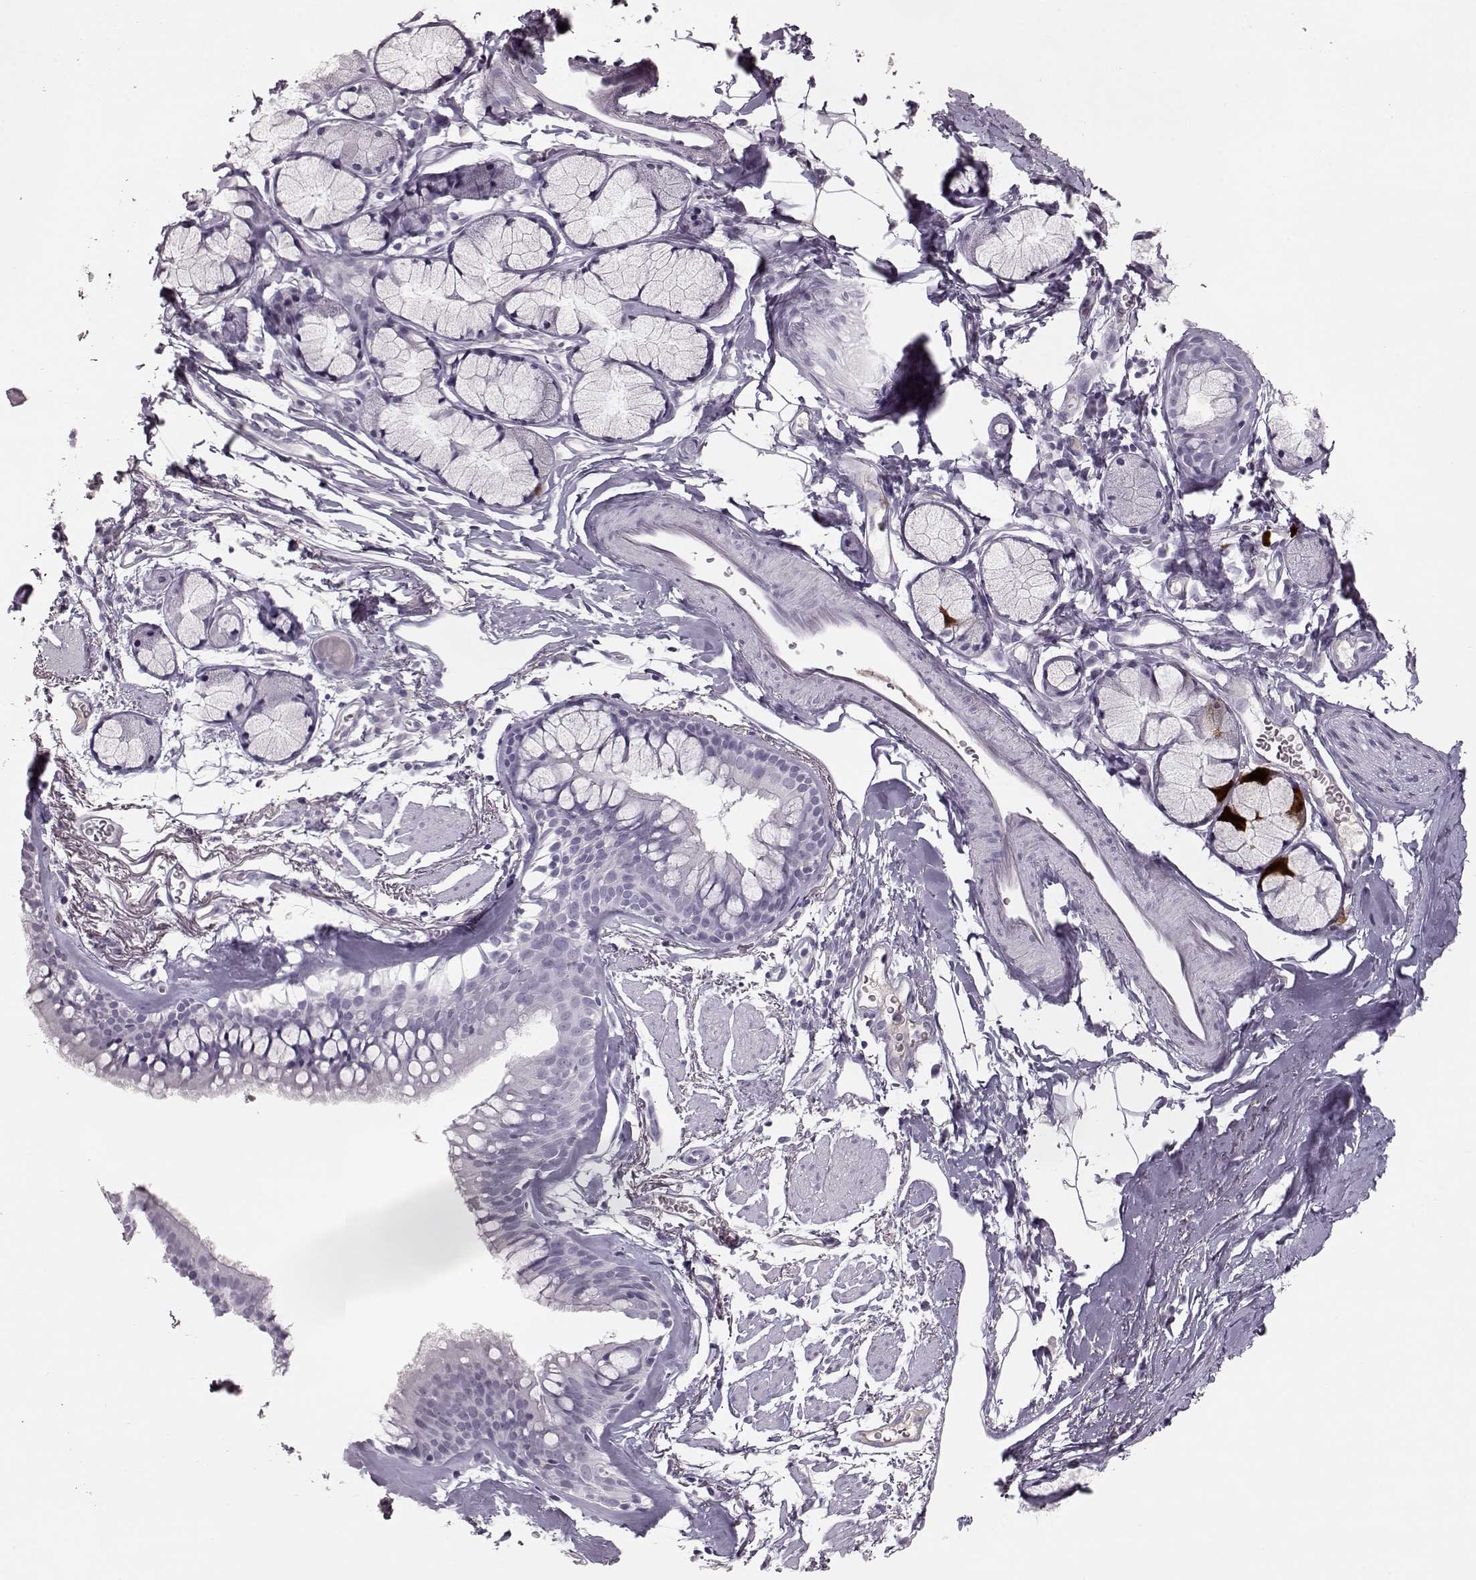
{"staining": {"intensity": "negative", "quantity": "none", "location": "none"}, "tissue": "bronchus", "cell_type": "Respiratory epithelial cells", "image_type": "normal", "snomed": [{"axis": "morphology", "description": "Normal tissue, NOS"}, {"axis": "topography", "description": "Lymph node"}, {"axis": "topography", "description": "Bronchus"}], "caption": "DAB (3,3'-diaminobenzidine) immunohistochemical staining of unremarkable bronchus reveals no significant positivity in respiratory epithelial cells.", "gene": "CCL19", "patient": {"sex": "female", "age": 70}}